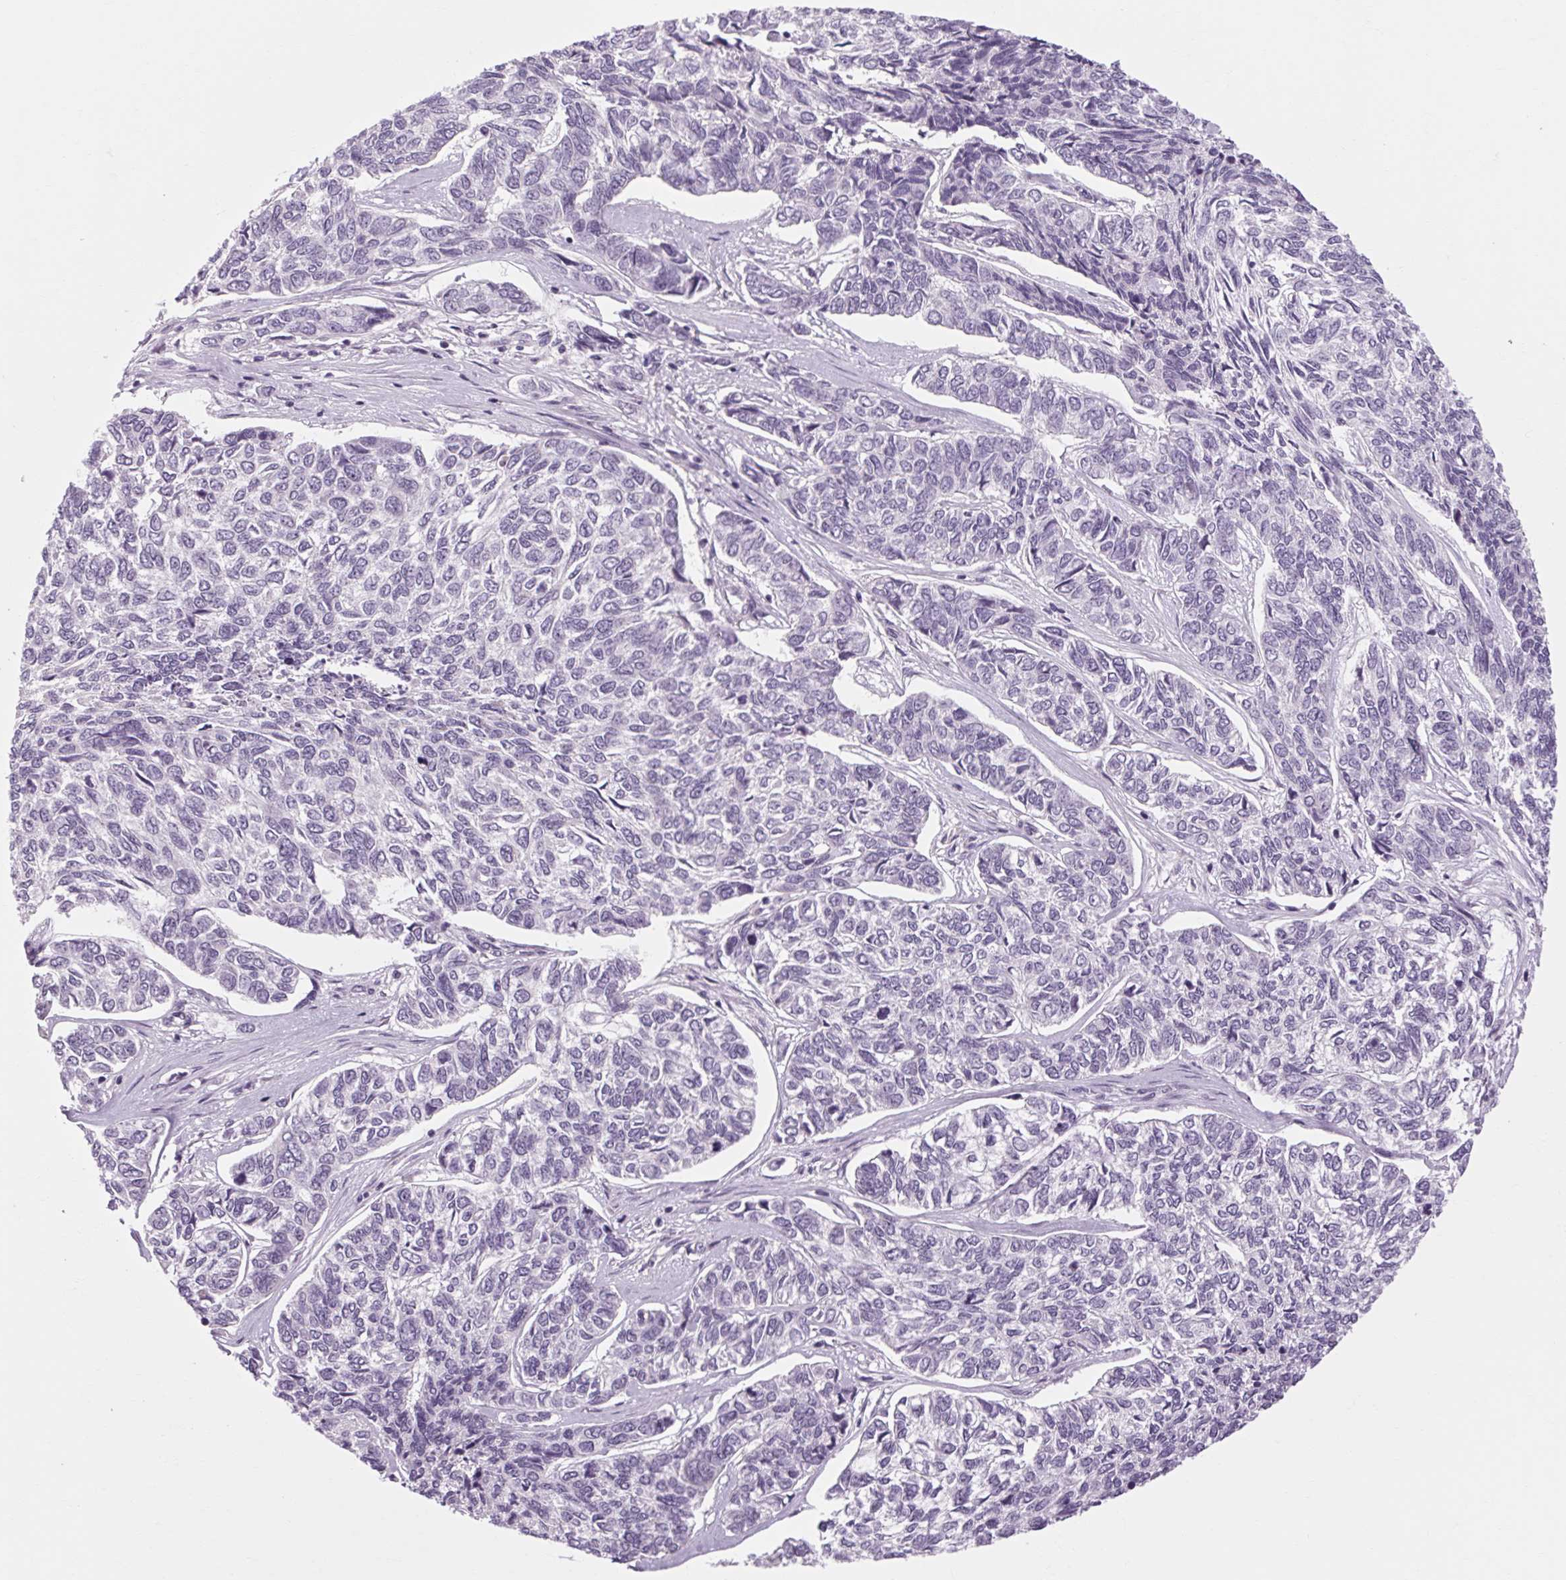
{"staining": {"intensity": "negative", "quantity": "none", "location": "none"}, "tissue": "skin cancer", "cell_type": "Tumor cells", "image_type": "cancer", "snomed": [{"axis": "morphology", "description": "Basal cell carcinoma"}, {"axis": "topography", "description": "Skin"}], "caption": "Skin cancer (basal cell carcinoma) was stained to show a protein in brown. There is no significant staining in tumor cells.", "gene": "KLHL40", "patient": {"sex": "female", "age": 65}}